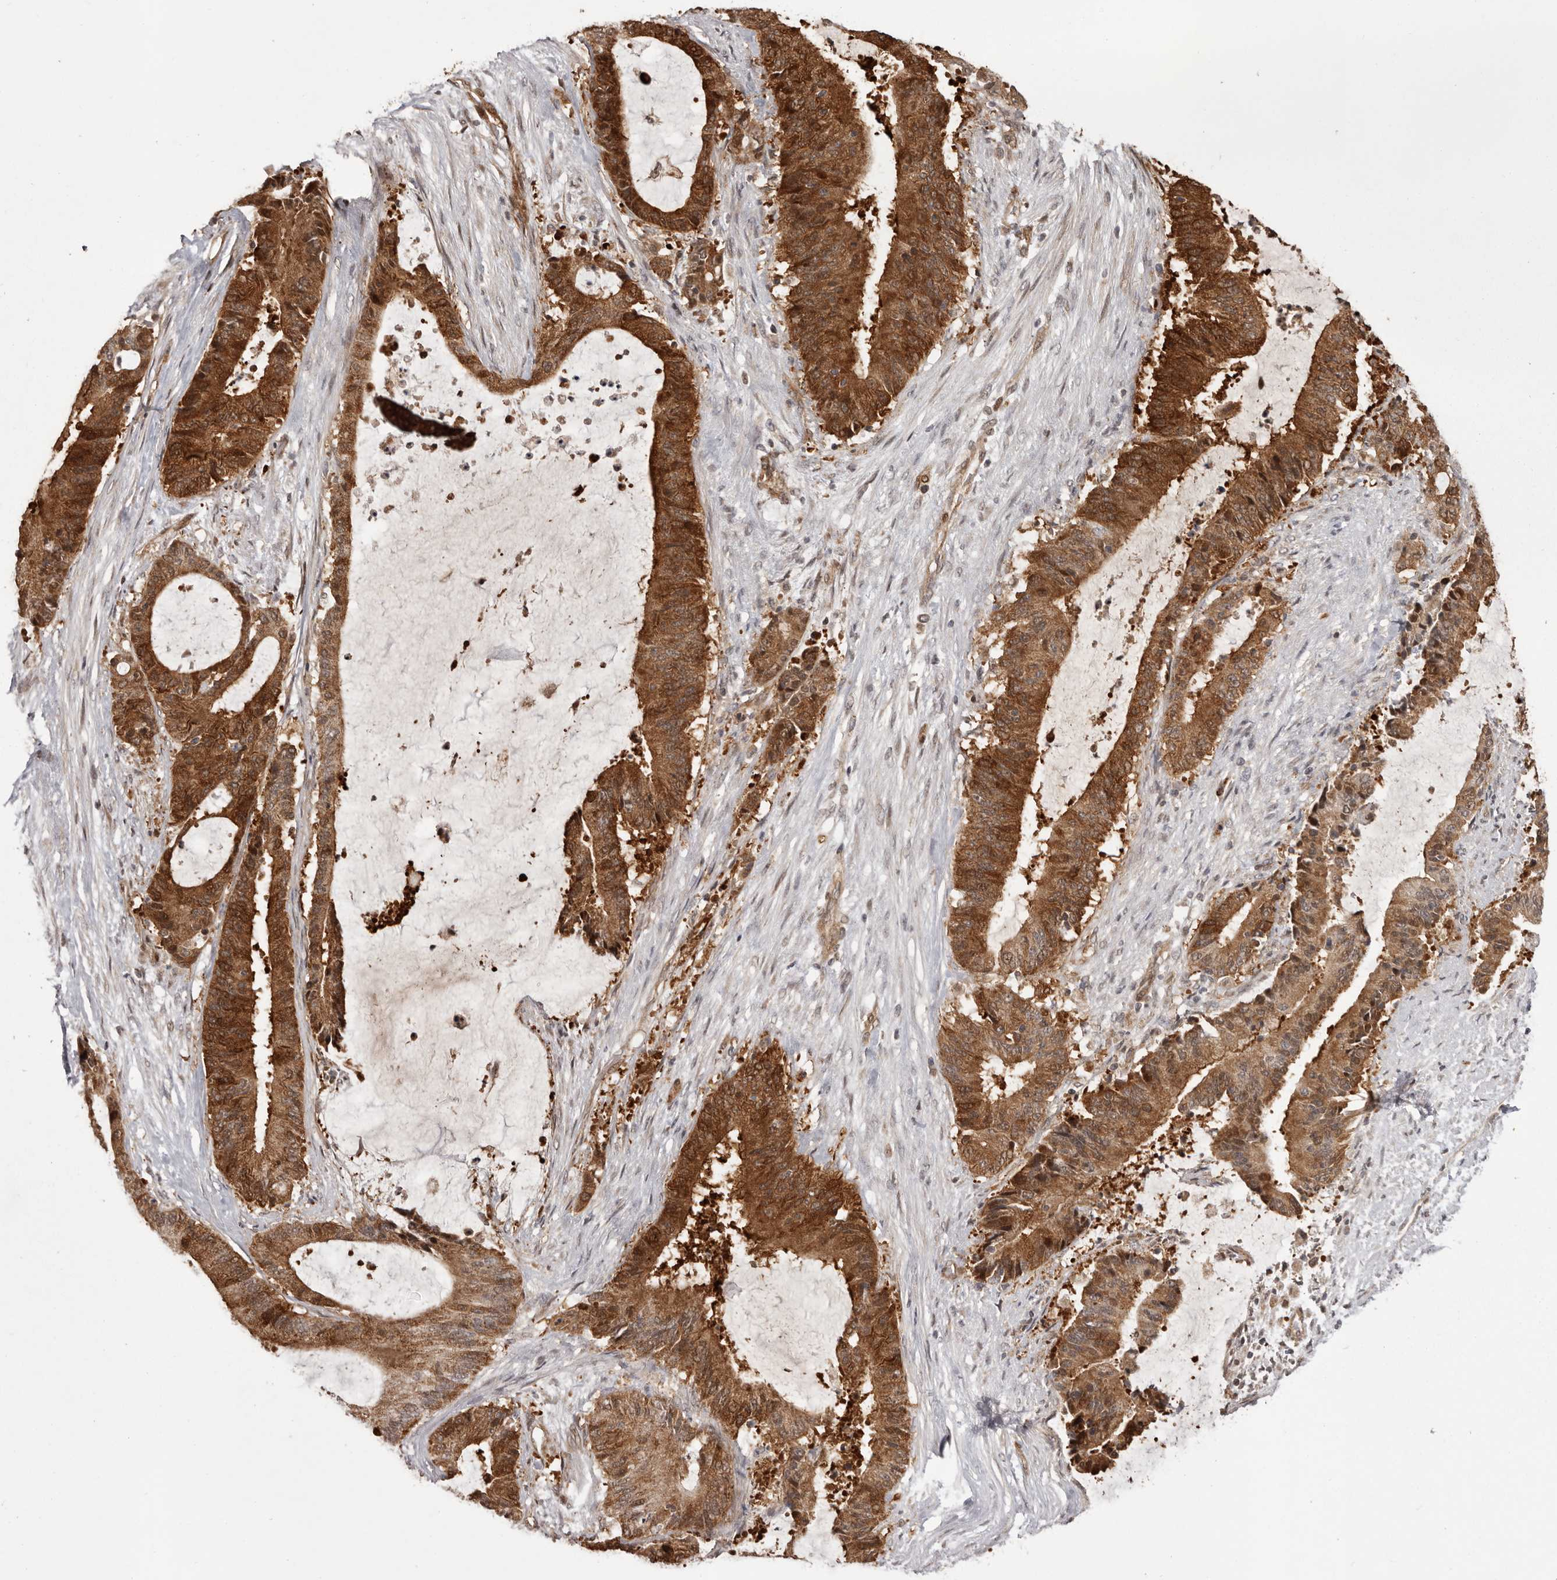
{"staining": {"intensity": "strong", "quantity": ">75%", "location": "cytoplasmic/membranous"}, "tissue": "liver cancer", "cell_type": "Tumor cells", "image_type": "cancer", "snomed": [{"axis": "morphology", "description": "Normal tissue, NOS"}, {"axis": "morphology", "description": "Cholangiocarcinoma"}, {"axis": "topography", "description": "Liver"}, {"axis": "topography", "description": "Peripheral nerve tissue"}], "caption": "Tumor cells exhibit high levels of strong cytoplasmic/membranous positivity in about >75% of cells in liver cancer. Using DAB (3,3'-diaminobenzidine) (brown) and hematoxylin (blue) stains, captured at high magnification using brightfield microscopy.", "gene": "GFOD1", "patient": {"sex": "female", "age": 73}}